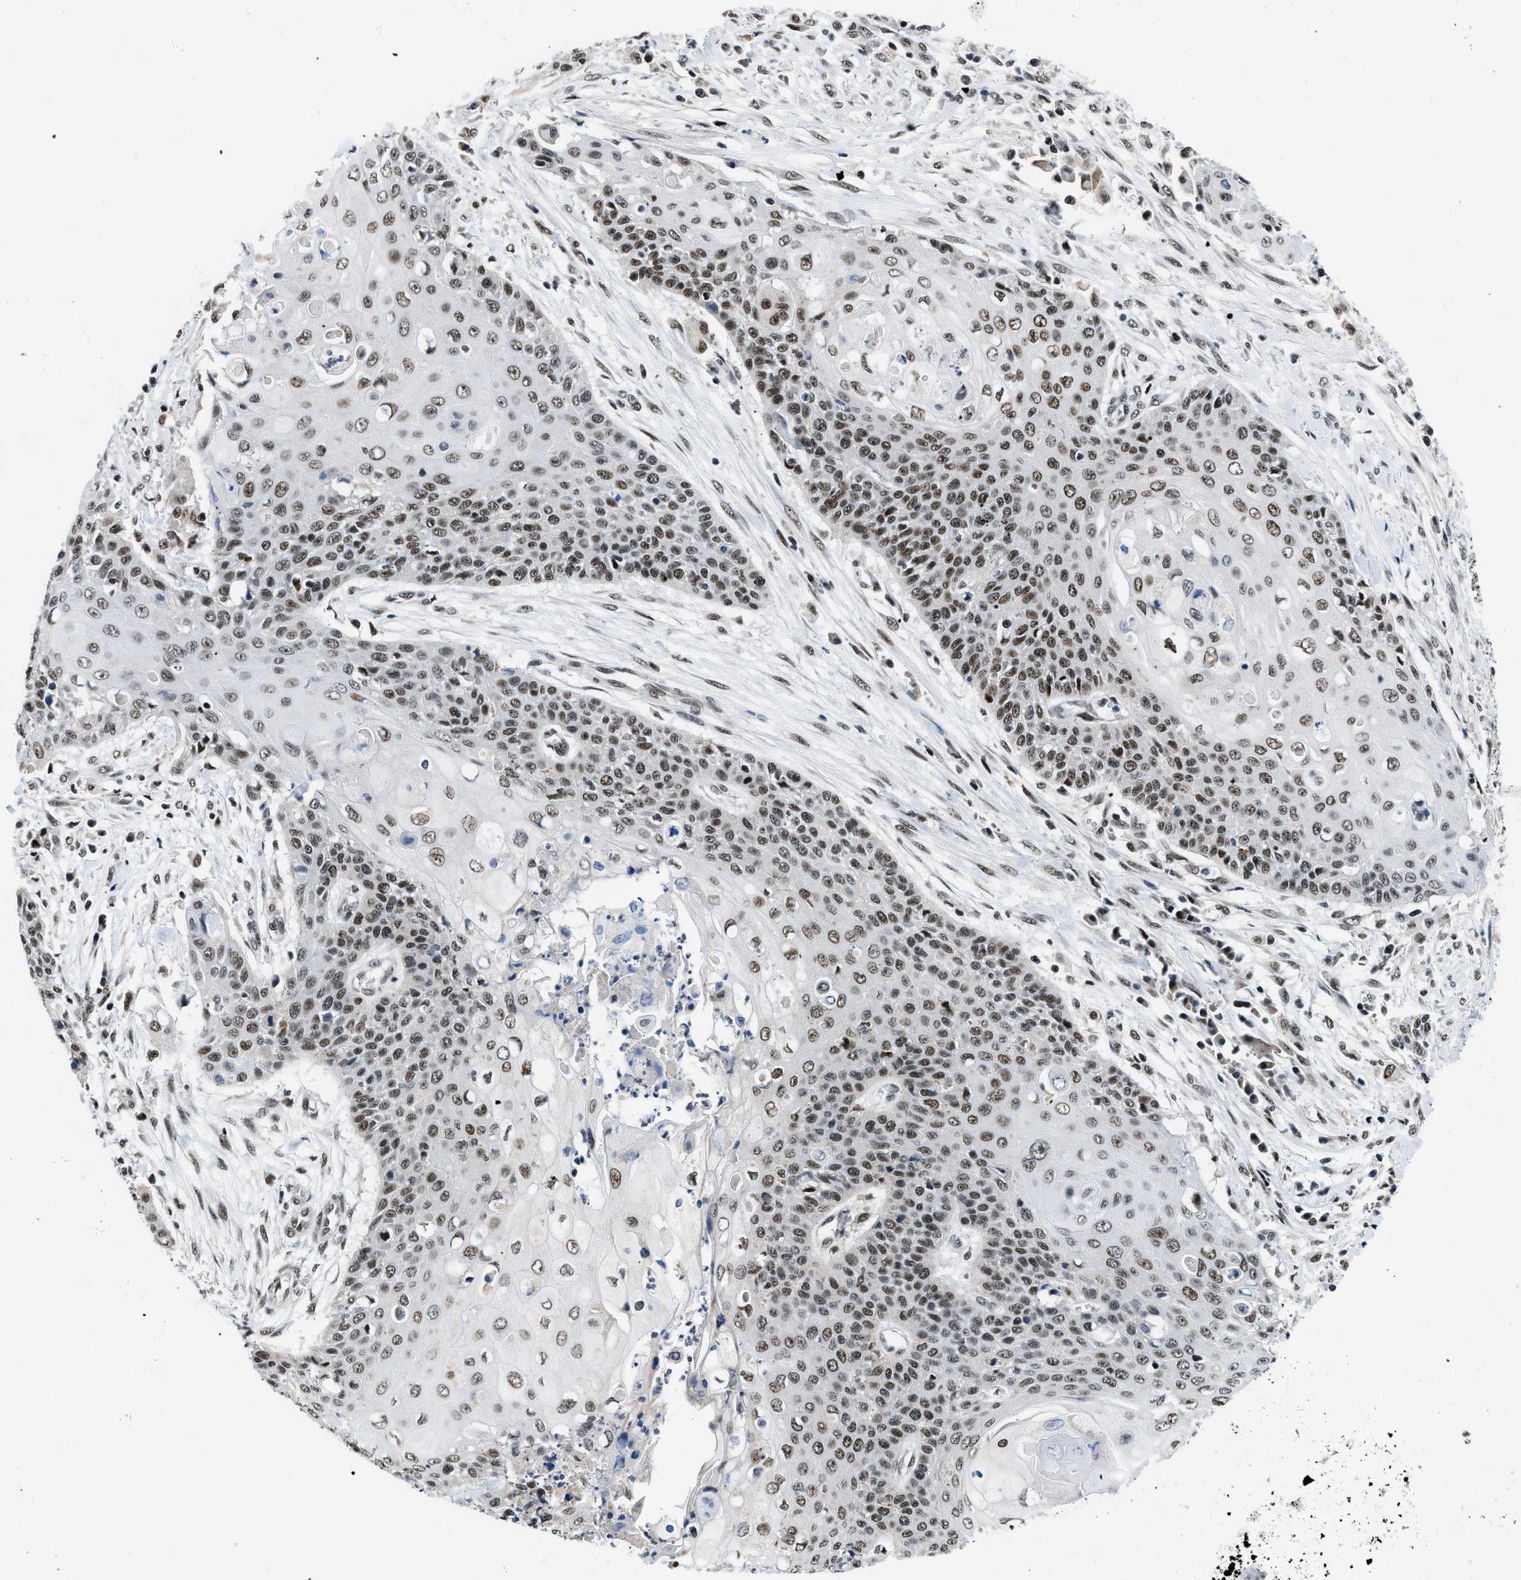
{"staining": {"intensity": "moderate", "quantity": ">75%", "location": "nuclear"}, "tissue": "cervical cancer", "cell_type": "Tumor cells", "image_type": "cancer", "snomed": [{"axis": "morphology", "description": "Squamous cell carcinoma, NOS"}, {"axis": "topography", "description": "Cervix"}], "caption": "Immunohistochemical staining of cervical cancer (squamous cell carcinoma) demonstrates moderate nuclear protein expression in approximately >75% of tumor cells. The staining is performed using DAB brown chromogen to label protein expression. The nuclei are counter-stained blue using hematoxylin.", "gene": "KDM3B", "patient": {"sex": "female", "age": 39}}